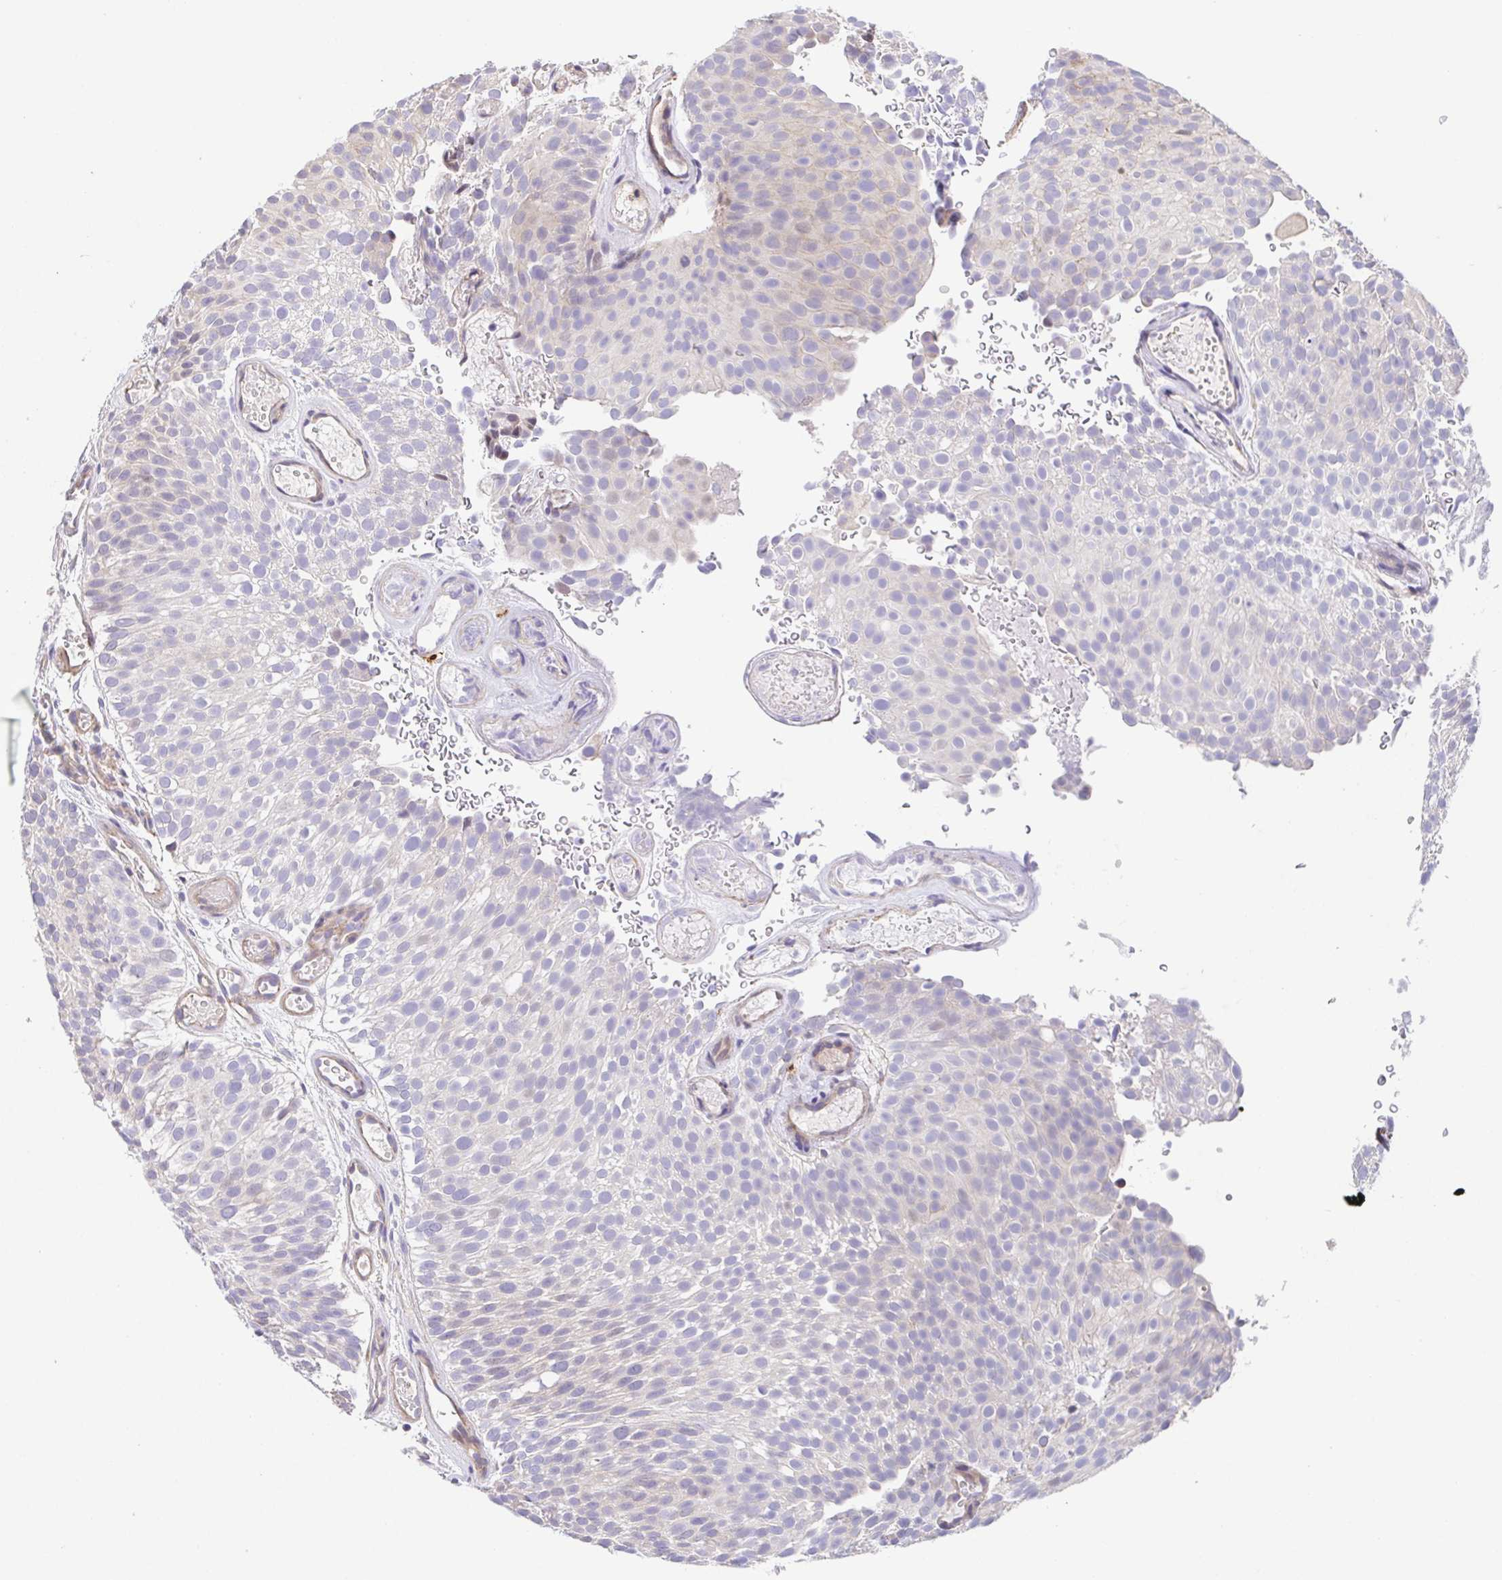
{"staining": {"intensity": "negative", "quantity": "none", "location": "none"}, "tissue": "urothelial cancer", "cell_type": "Tumor cells", "image_type": "cancer", "snomed": [{"axis": "morphology", "description": "Urothelial carcinoma, Low grade"}, {"axis": "topography", "description": "Urinary bladder"}], "caption": "A high-resolution photomicrograph shows immunohistochemistry (IHC) staining of urothelial cancer, which exhibits no significant expression in tumor cells.", "gene": "PREPL", "patient": {"sex": "male", "age": 78}}